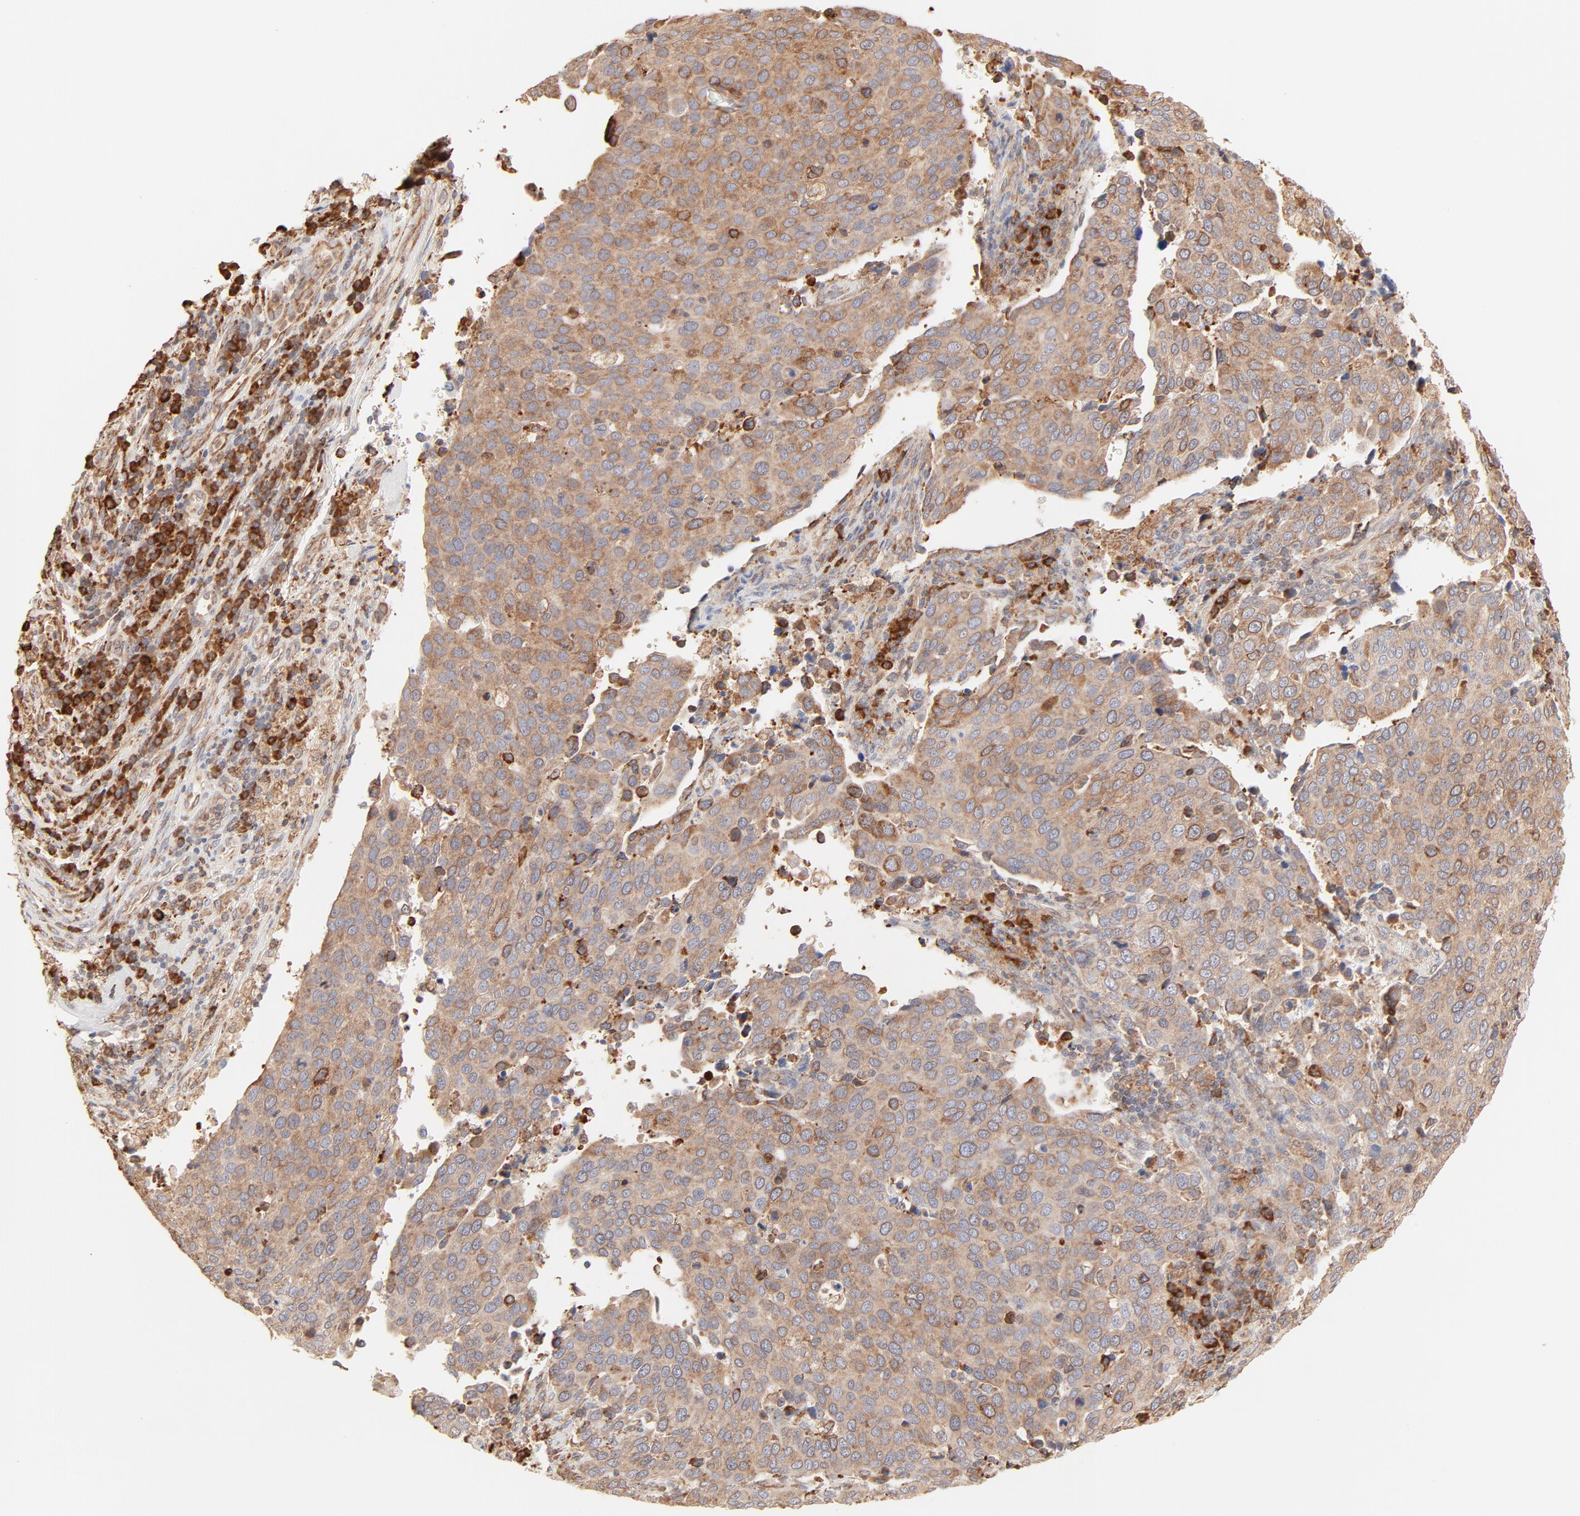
{"staining": {"intensity": "moderate", "quantity": ">75%", "location": "cytoplasmic/membranous"}, "tissue": "cervical cancer", "cell_type": "Tumor cells", "image_type": "cancer", "snomed": [{"axis": "morphology", "description": "Squamous cell carcinoma, NOS"}, {"axis": "topography", "description": "Cervix"}], "caption": "Brown immunohistochemical staining in squamous cell carcinoma (cervical) displays moderate cytoplasmic/membranous positivity in about >75% of tumor cells. The staining is performed using DAB (3,3'-diaminobenzidine) brown chromogen to label protein expression. The nuclei are counter-stained blue using hematoxylin.", "gene": "PARP12", "patient": {"sex": "female", "age": 54}}